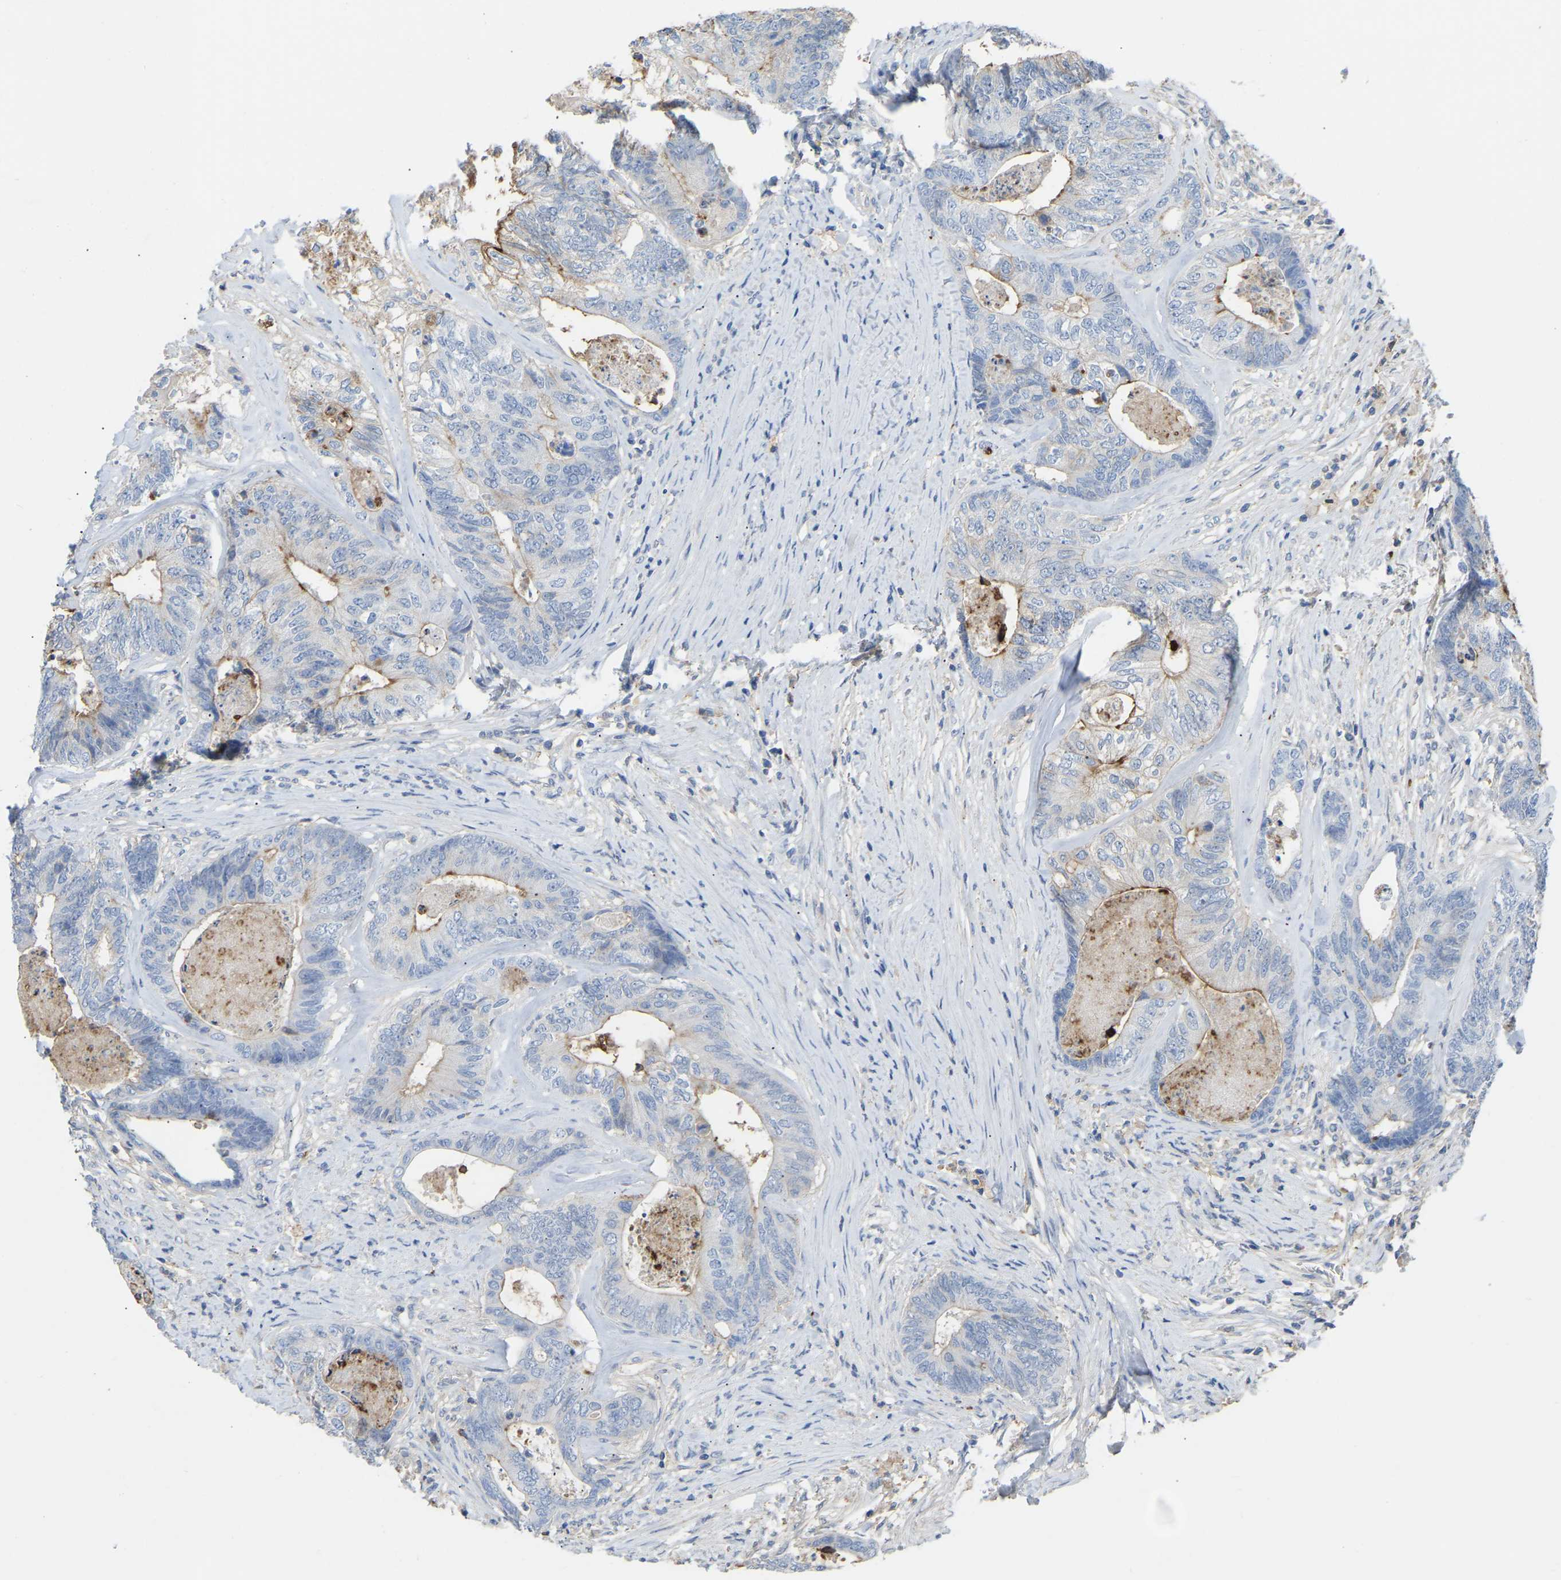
{"staining": {"intensity": "moderate", "quantity": "<25%", "location": "cytoplasmic/membranous"}, "tissue": "colorectal cancer", "cell_type": "Tumor cells", "image_type": "cancer", "snomed": [{"axis": "morphology", "description": "Adenocarcinoma, NOS"}, {"axis": "topography", "description": "Colon"}], "caption": "This photomicrograph shows adenocarcinoma (colorectal) stained with immunohistochemistry (IHC) to label a protein in brown. The cytoplasmic/membranous of tumor cells show moderate positivity for the protein. Nuclei are counter-stained blue.", "gene": "ZNF449", "patient": {"sex": "female", "age": 67}}